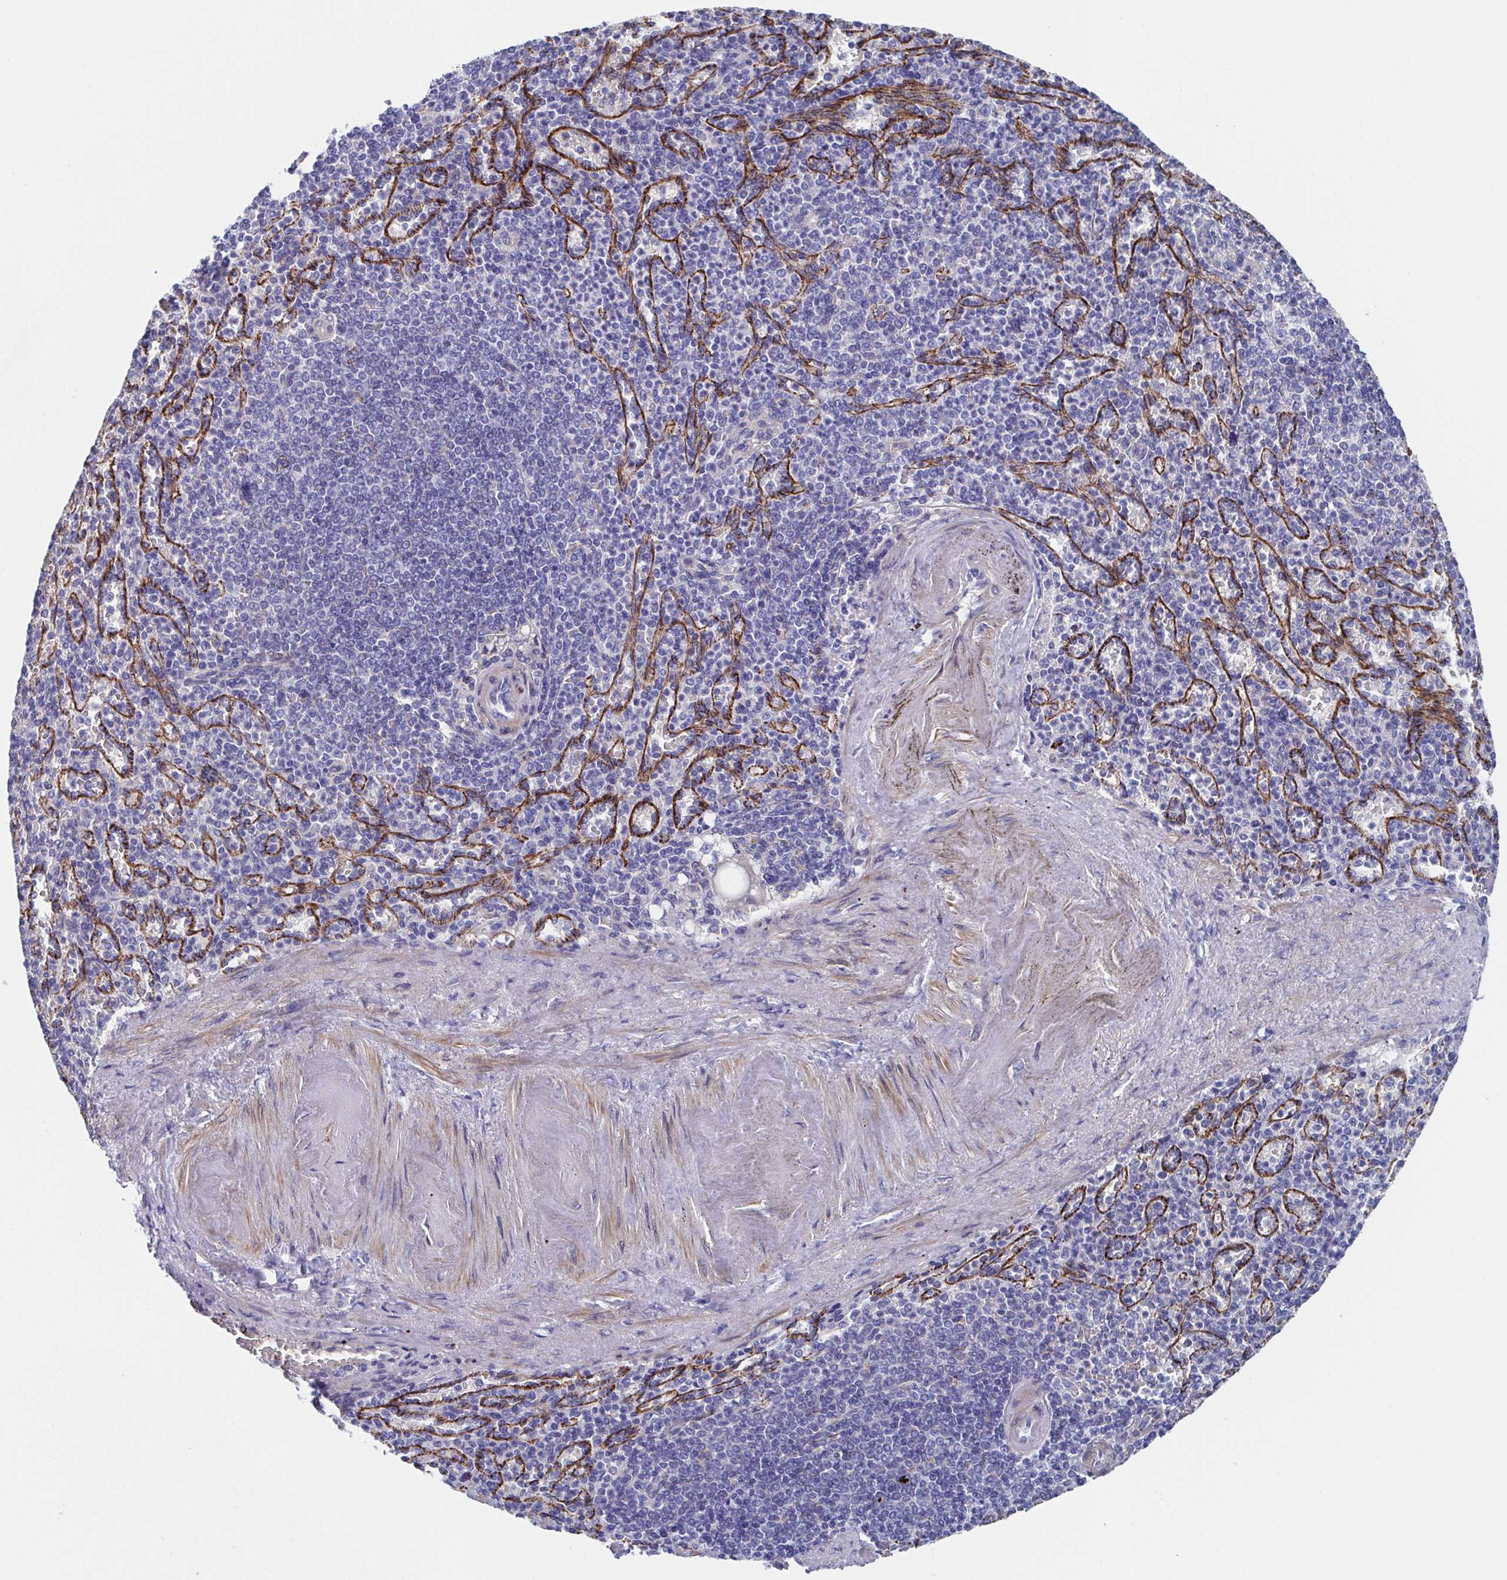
{"staining": {"intensity": "negative", "quantity": "none", "location": "none"}, "tissue": "spleen", "cell_type": "Cells in red pulp", "image_type": "normal", "snomed": [{"axis": "morphology", "description": "Normal tissue, NOS"}, {"axis": "topography", "description": "Spleen"}], "caption": "DAB (3,3'-diaminobenzidine) immunohistochemical staining of benign spleen exhibits no significant positivity in cells in red pulp.", "gene": "CDH2", "patient": {"sex": "female", "age": 74}}